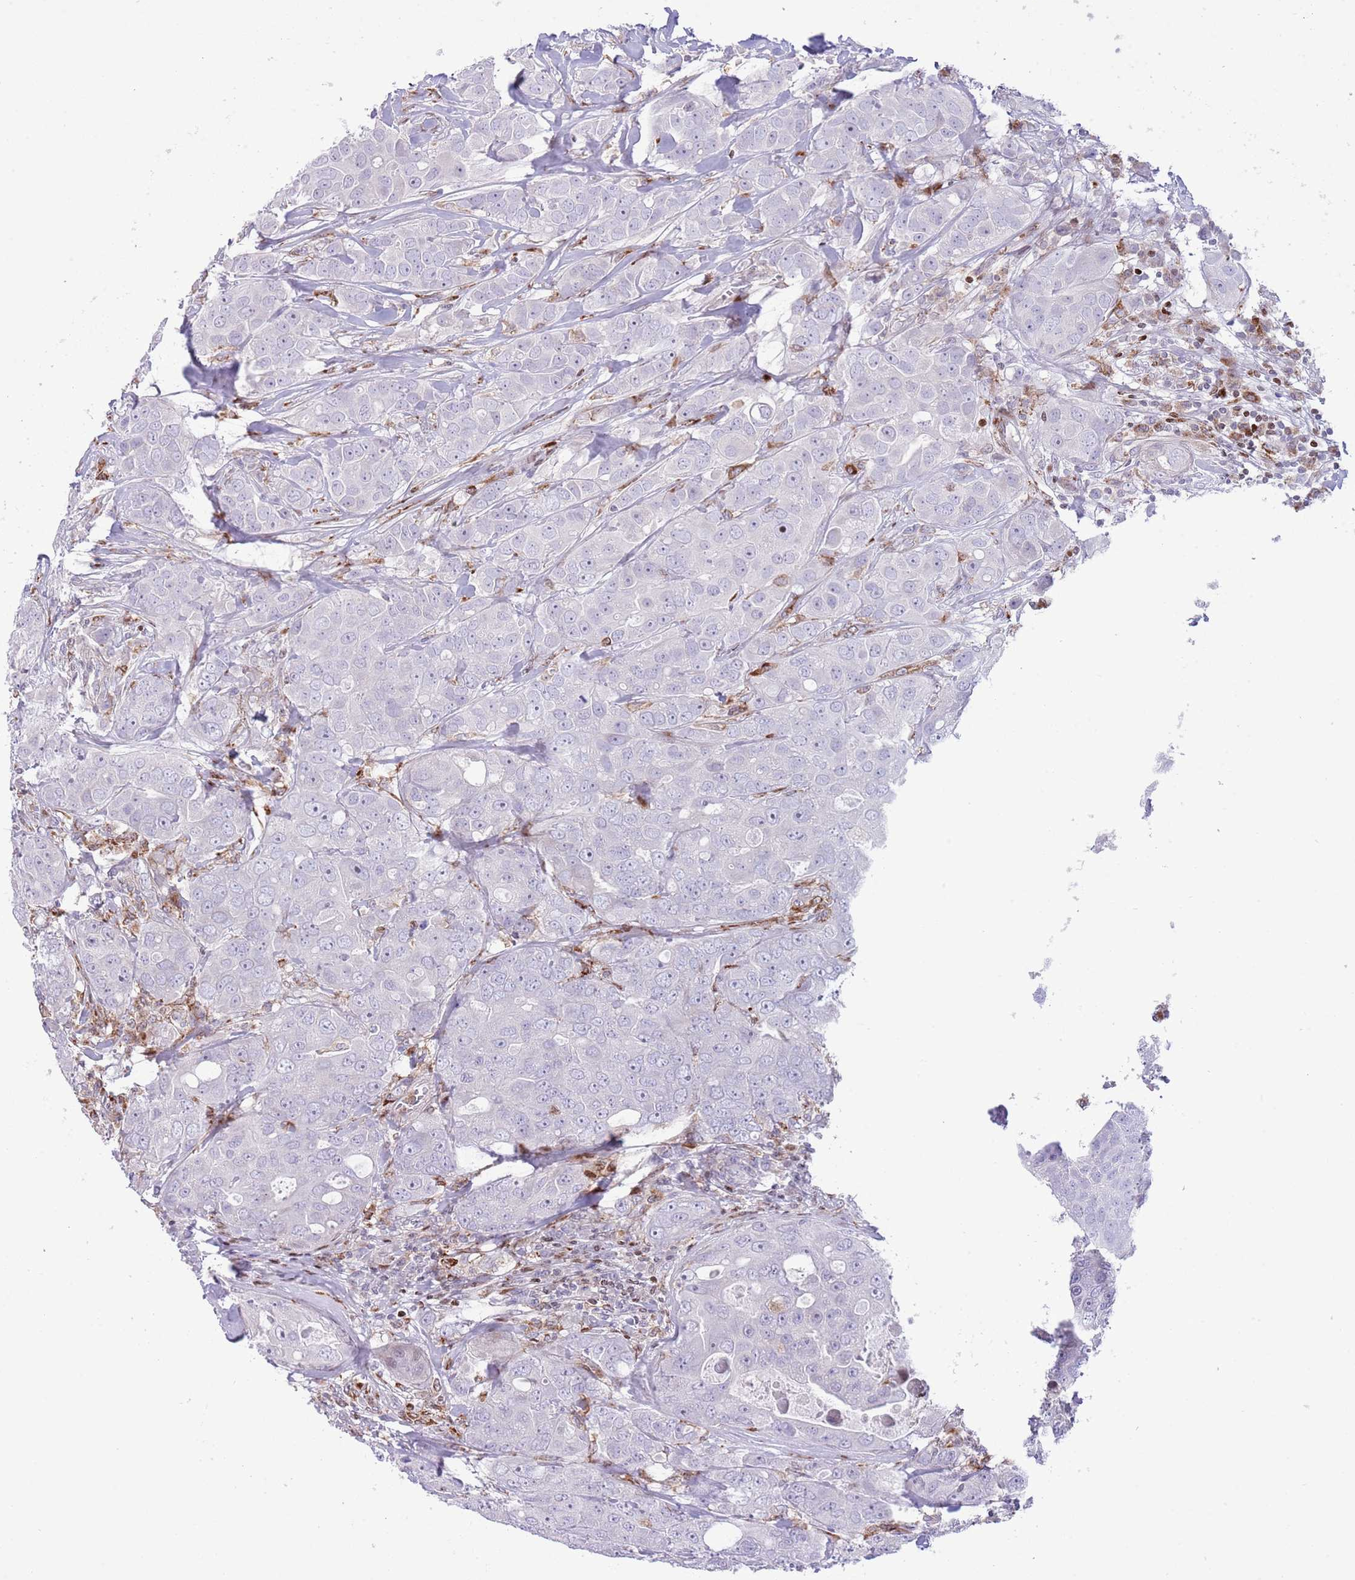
{"staining": {"intensity": "negative", "quantity": "none", "location": "none"}, "tissue": "breast cancer", "cell_type": "Tumor cells", "image_type": "cancer", "snomed": [{"axis": "morphology", "description": "Duct carcinoma"}, {"axis": "topography", "description": "Breast"}], "caption": "This is an immunohistochemistry (IHC) micrograph of human breast infiltrating ductal carcinoma. There is no positivity in tumor cells.", "gene": "ANO8", "patient": {"sex": "female", "age": 43}}